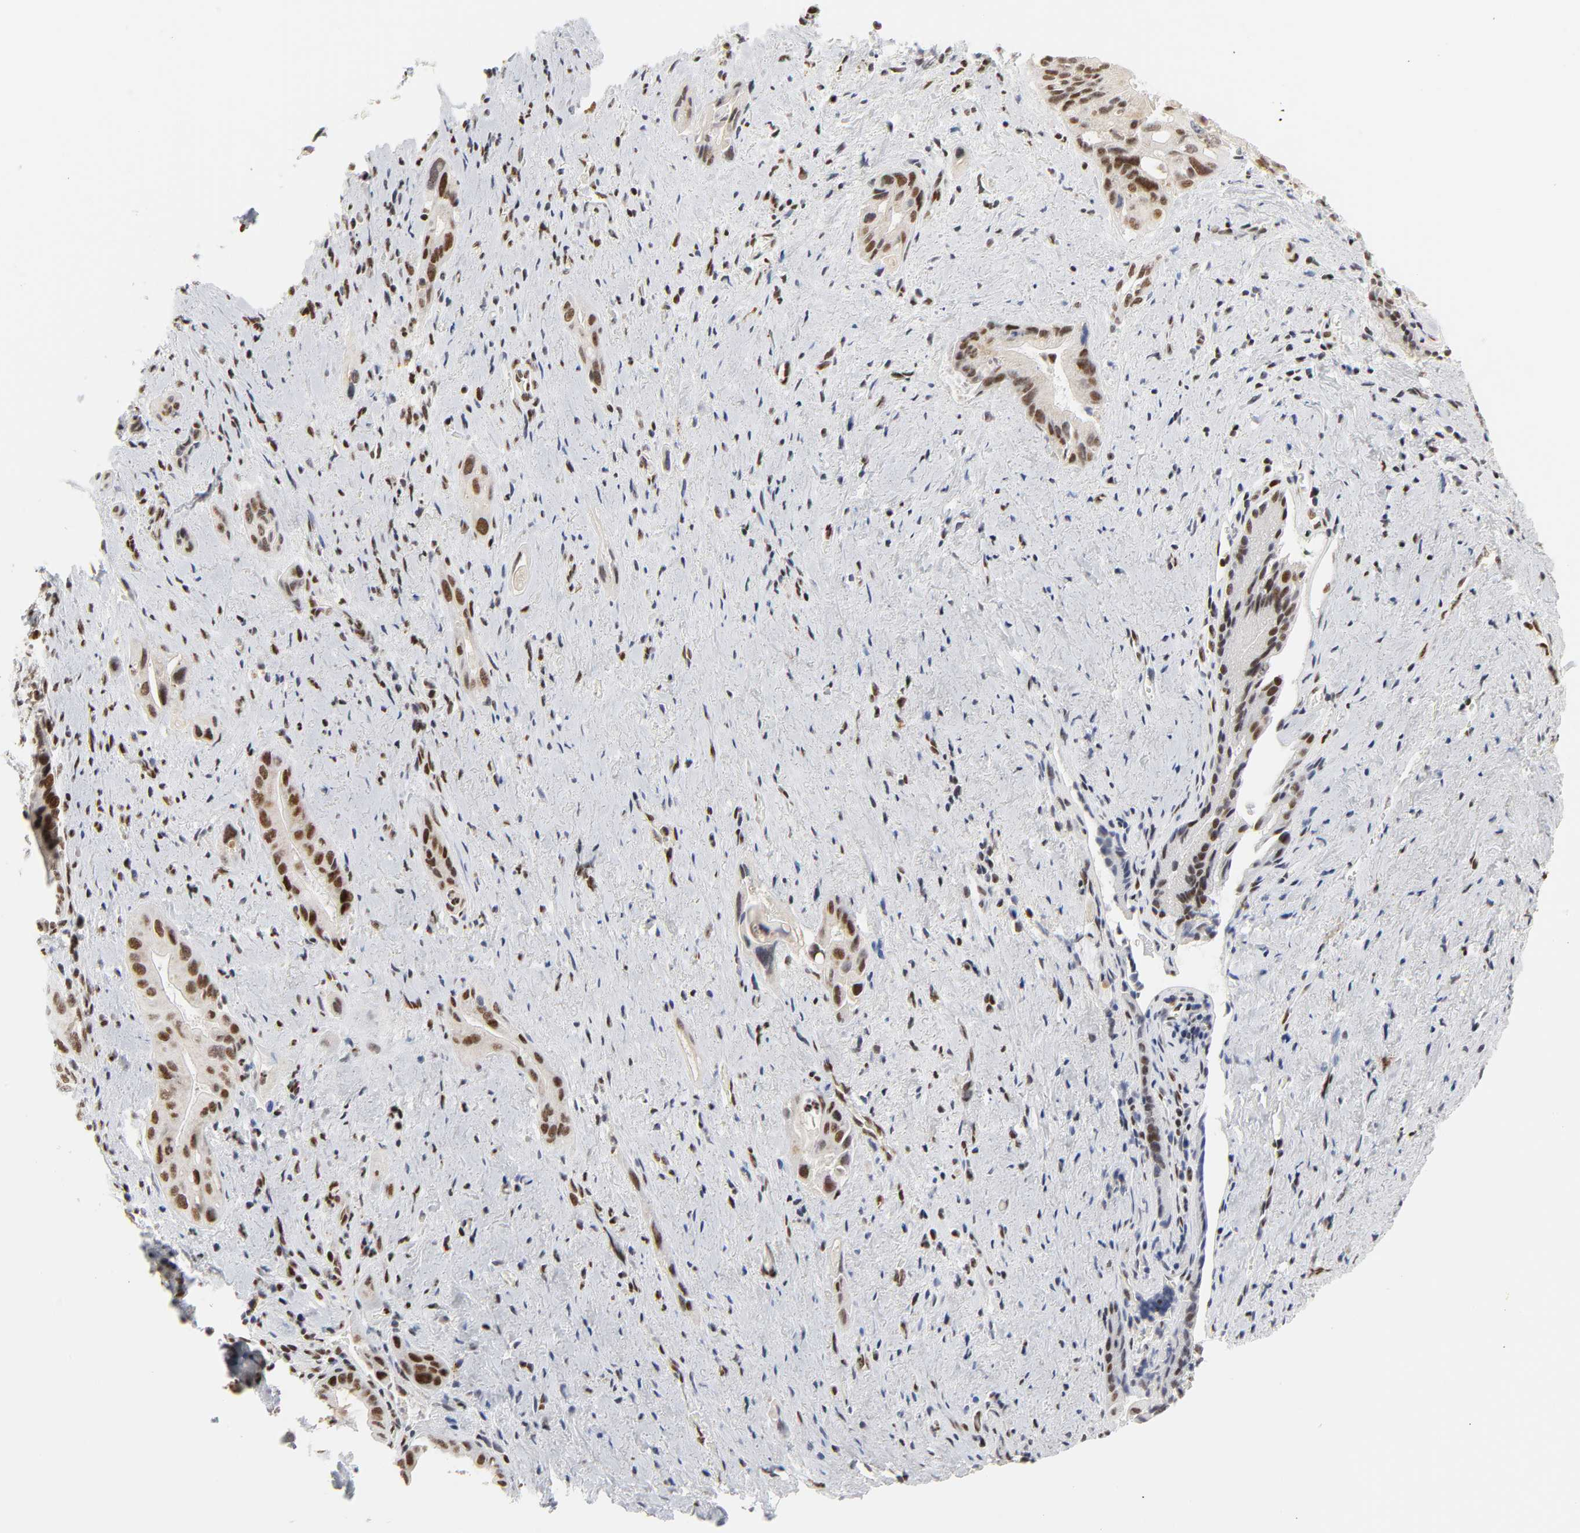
{"staining": {"intensity": "moderate", "quantity": ">75%", "location": "nuclear"}, "tissue": "pancreatic cancer", "cell_type": "Tumor cells", "image_type": "cancer", "snomed": [{"axis": "morphology", "description": "Adenocarcinoma, NOS"}, {"axis": "topography", "description": "Pancreas"}], "caption": "Human adenocarcinoma (pancreatic) stained with a brown dye displays moderate nuclear positive expression in about >75% of tumor cells.", "gene": "CREBBP", "patient": {"sex": "male", "age": 77}}